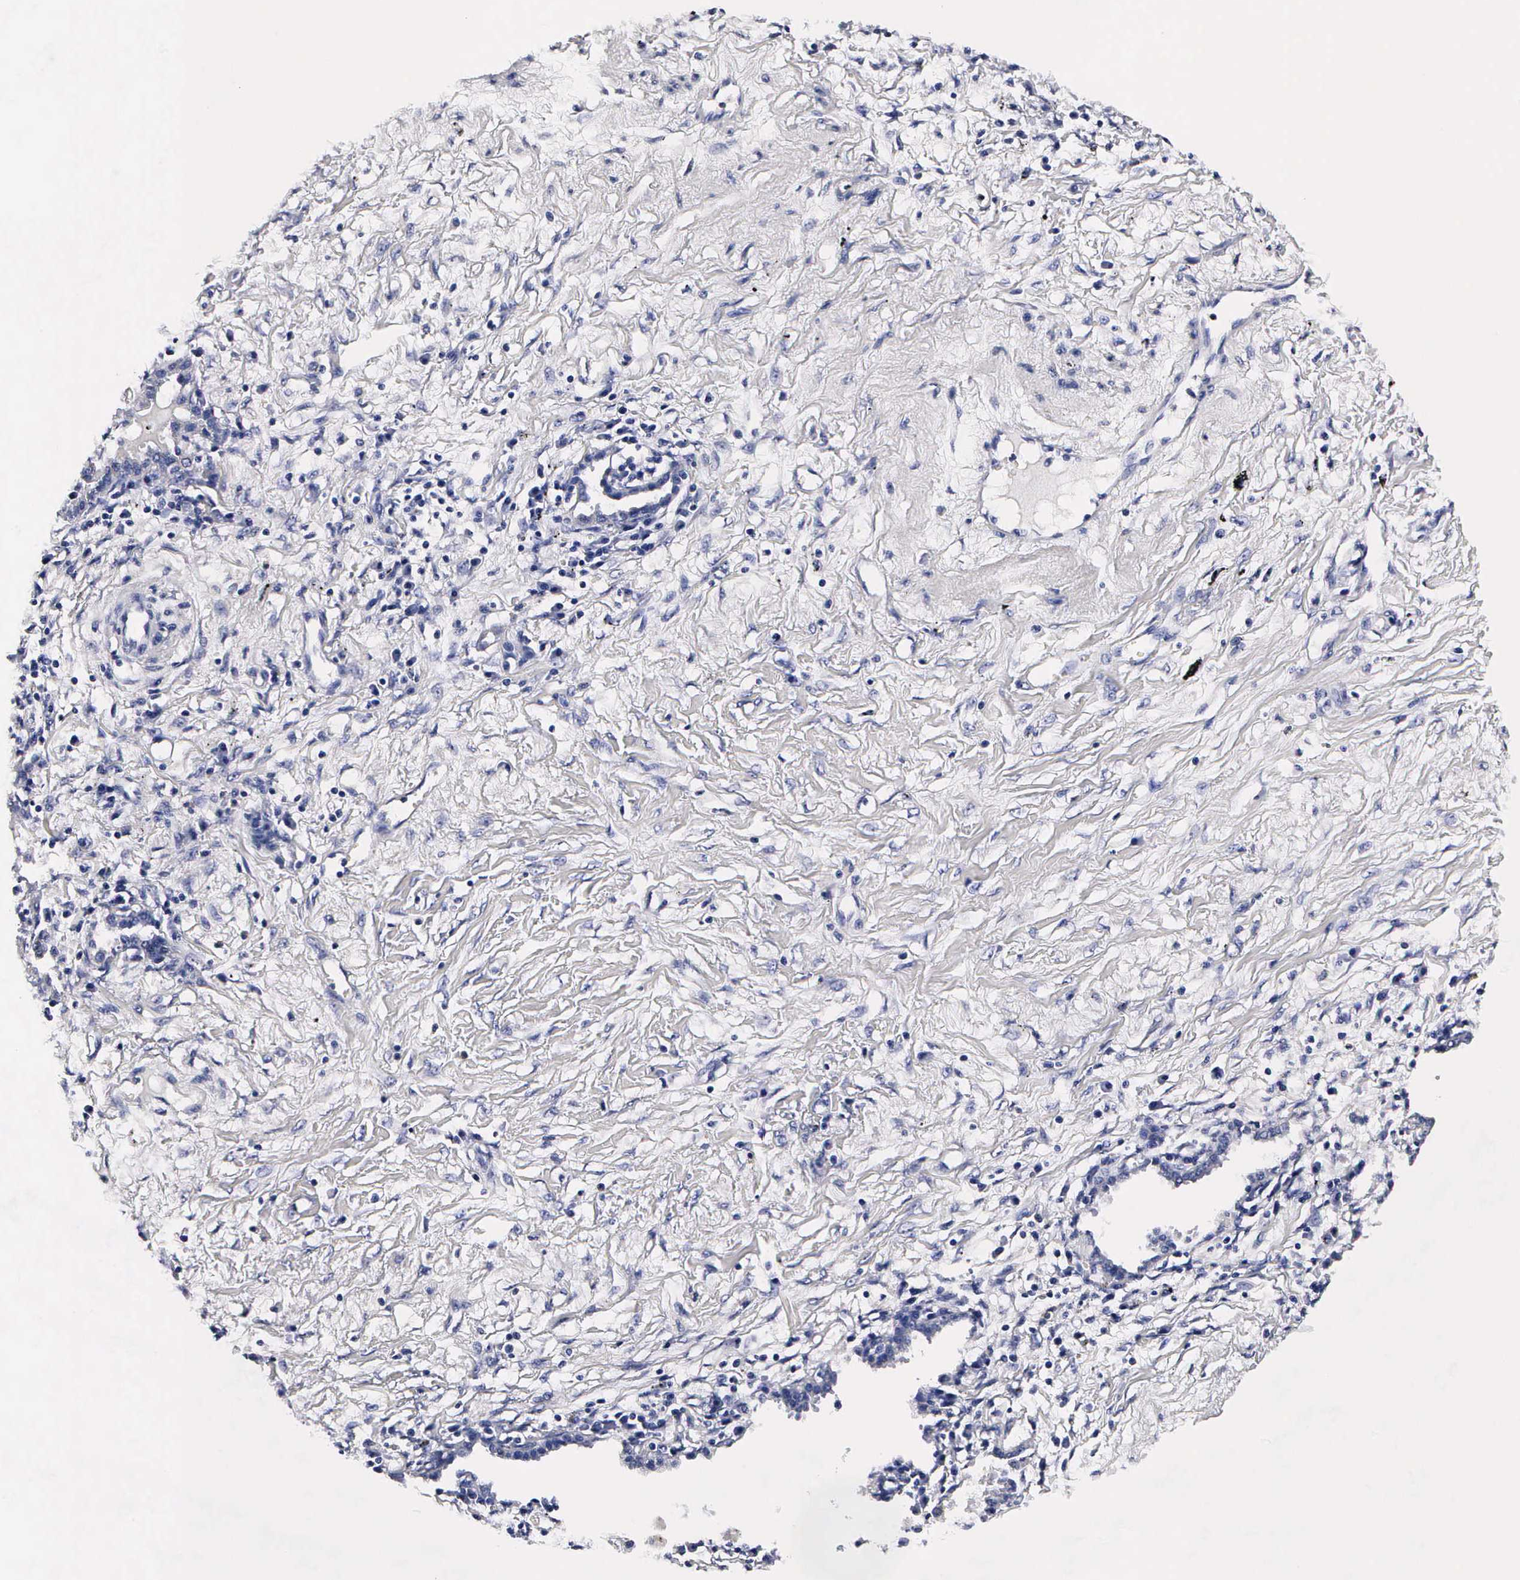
{"staining": {"intensity": "negative", "quantity": "none", "location": "none"}, "tissue": "lung cancer", "cell_type": "Tumor cells", "image_type": "cancer", "snomed": [{"axis": "morphology", "description": "Adenocarcinoma, NOS"}, {"axis": "topography", "description": "Lung"}], "caption": "Lung cancer was stained to show a protein in brown. There is no significant positivity in tumor cells.", "gene": "RNASE6", "patient": {"sex": "male", "age": 60}}